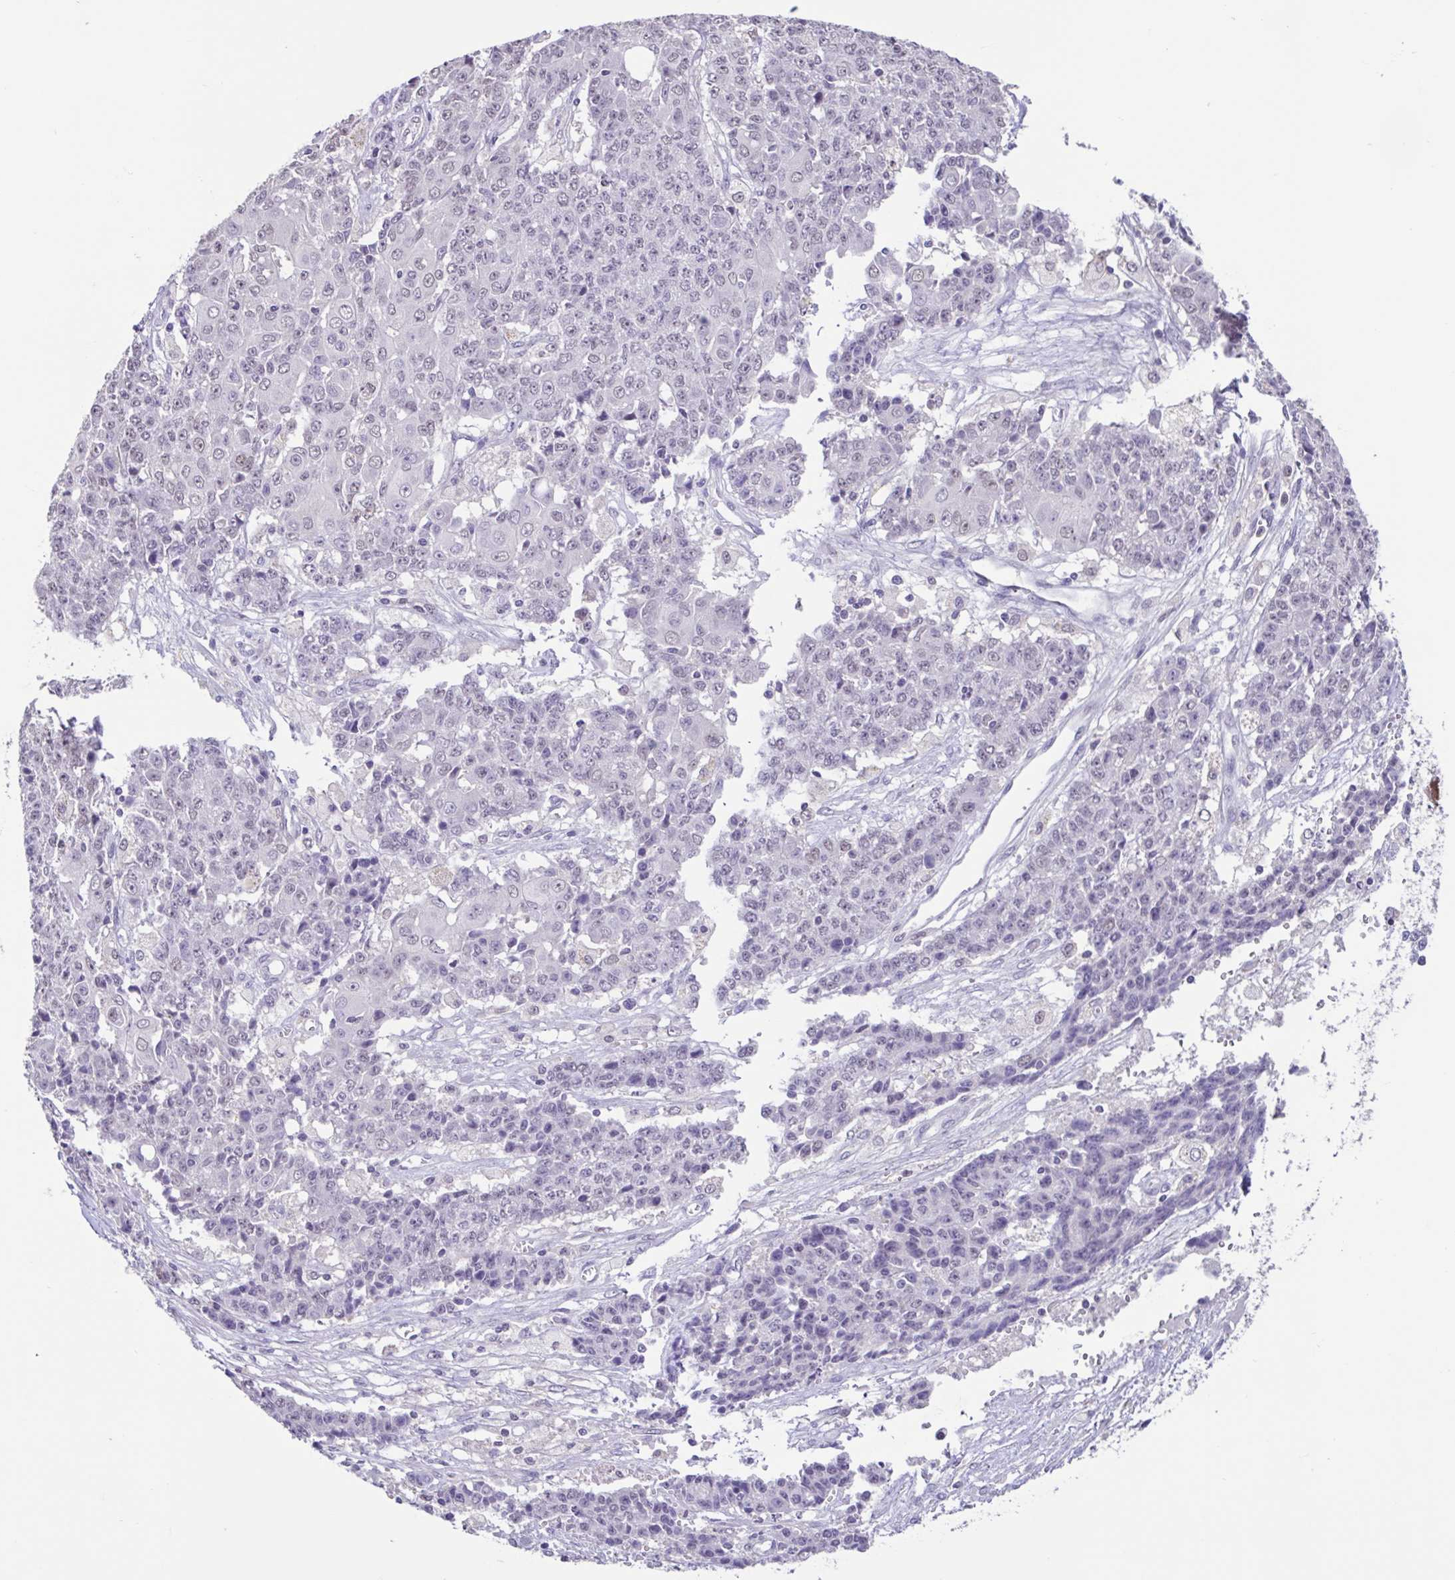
{"staining": {"intensity": "negative", "quantity": "none", "location": "none"}, "tissue": "ovarian cancer", "cell_type": "Tumor cells", "image_type": "cancer", "snomed": [{"axis": "morphology", "description": "Carcinoma, endometroid"}, {"axis": "topography", "description": "Ovary"}], "caption": "High power microscopy micrograph of an immunohistochemistry (IHC) image of endometroid carcinoma (ovarian), revealing no significant staining in tumor cells.", "gene": "ACTRT3", "patient": {"sex": "female", "age": 42}}